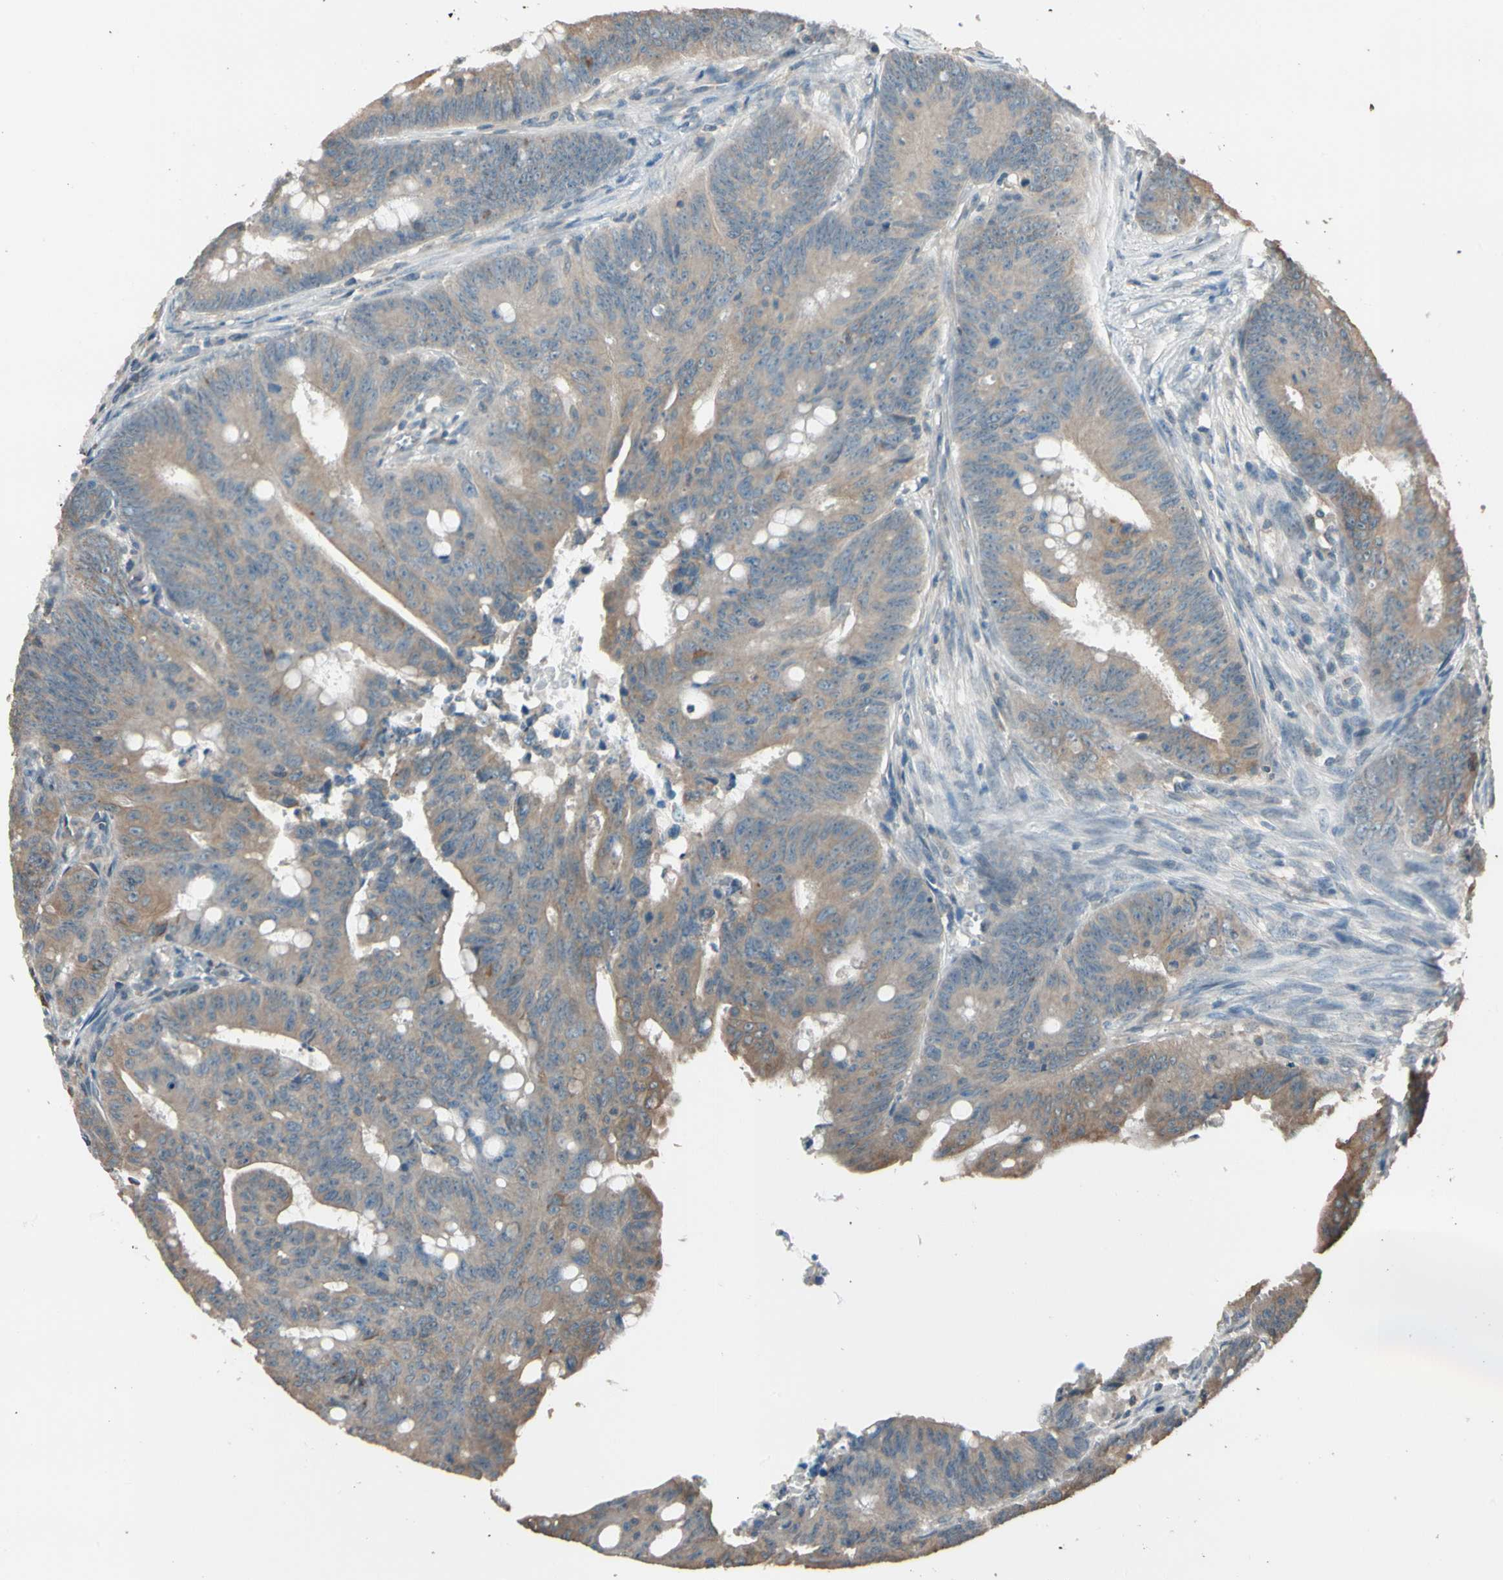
{"staining": {"intensity": "moderate", "quantity": ">75%", "location": "cytoplasmic/membranous"}, "tissue": "colorectal cancer", "cell_type": "Tumor cells", "image_type": "cancer", "snomed": [{"axis": "morphology", "description": "Adenocarcinoma, NOS"}, {"axis": "topography", "description": "Colon"}], "caption": "This is a photomicrograph of immunohistochemistry staining of colorectal cancer (adenocarcinoma), which shows moderate expression in the cytoplasmic/membranous of tumor cells.", "gene": "MAP3K7", "patient": {"sex": "male", "age": 45}}